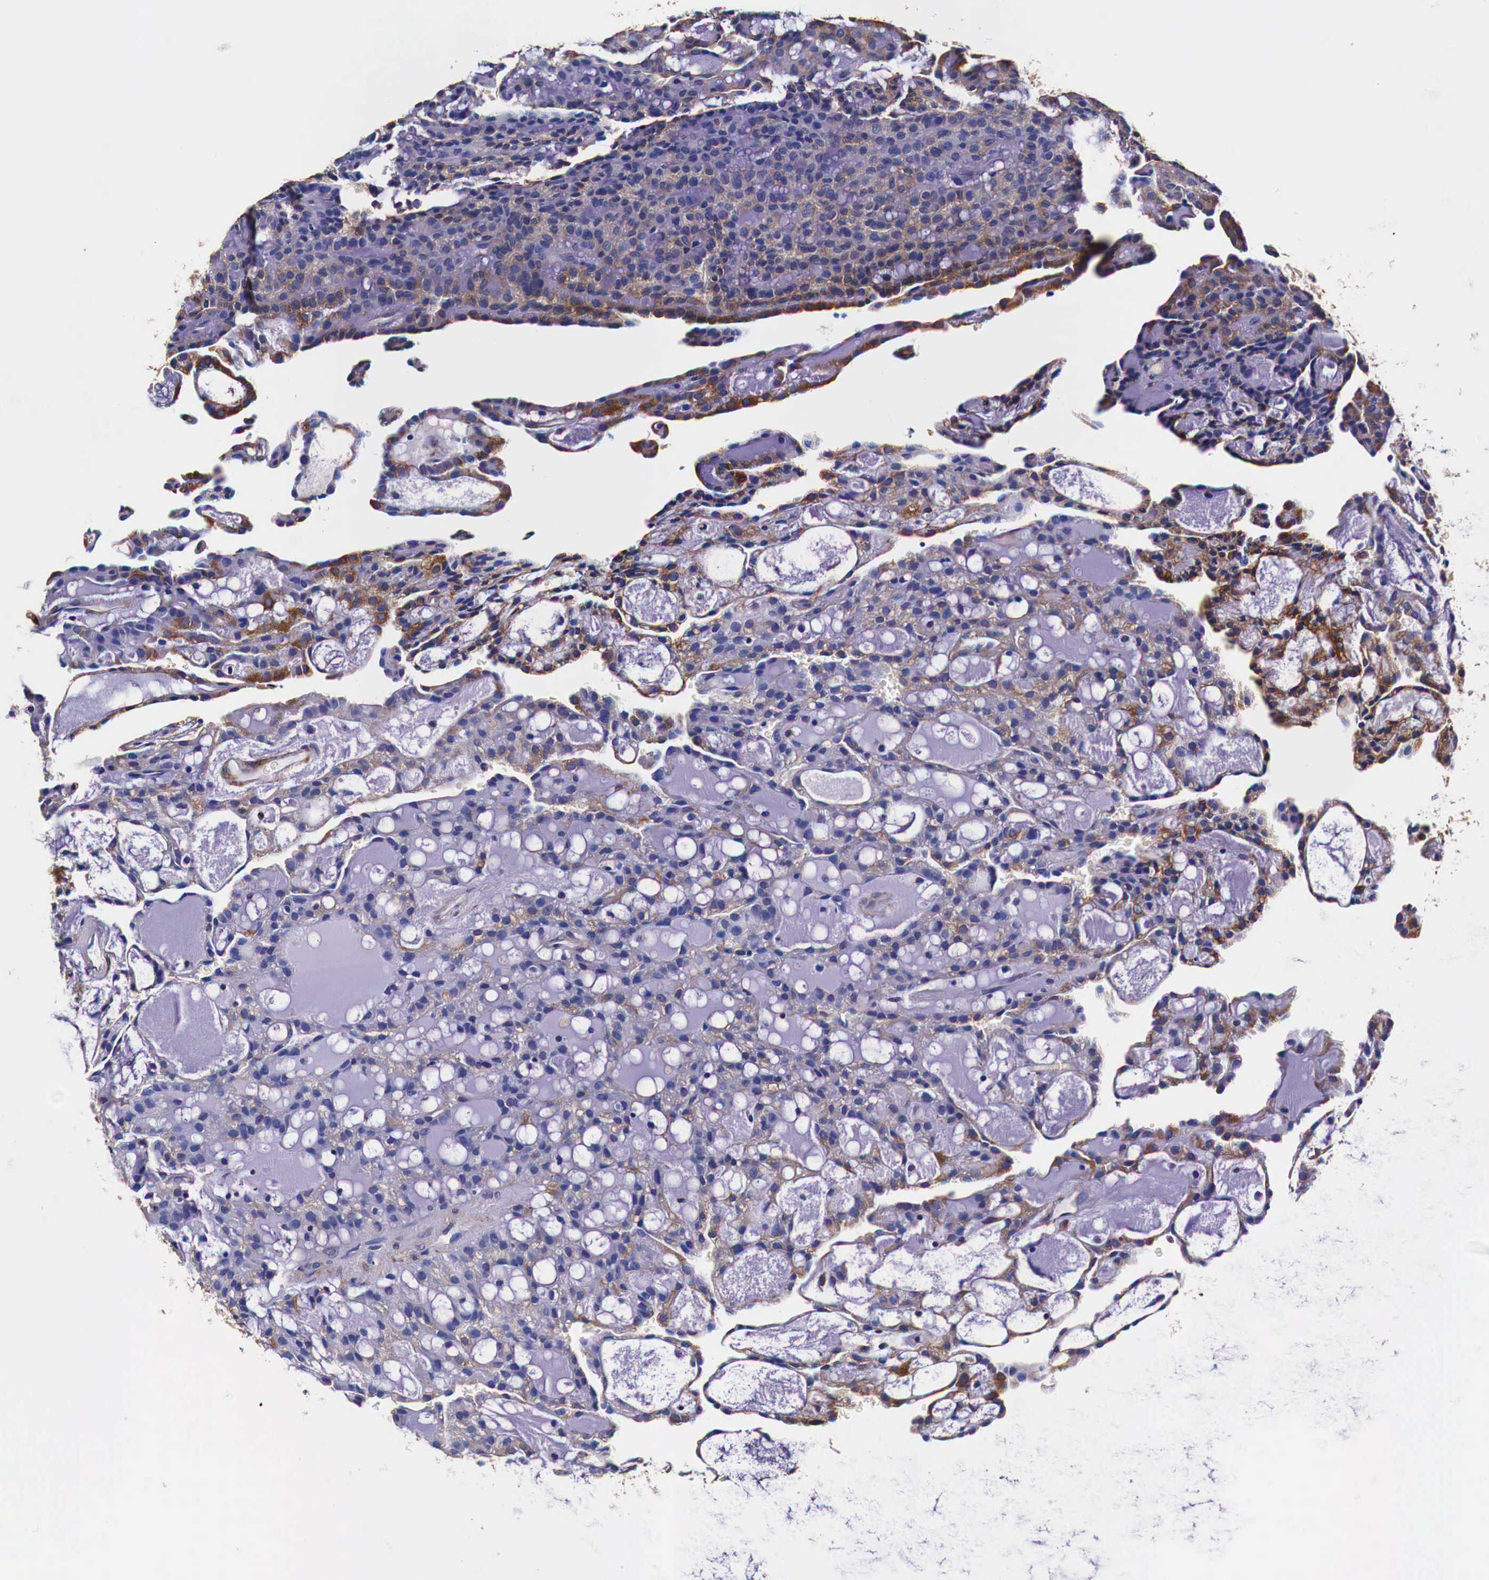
{"staining": {"intensity": "moderate", "quantity": "<25%", "location": "cytoplasmic/membranous"}, "tissue": "renal cancer", "cell_type": "Tumor cells", "image_type": "cancer", "snomed": [{"axis": "morphology", "description": "Adenocarcinoma, NOS"}, {"axis": "topography", "description": "Kidney"}], "caption": "A photomicrograph of human renal adenocarcinoma stained for a protein demonstrates moderate cytoplasmic/membranous brown staining in tumor cells.", "gene": "HSPB1", "patient": {"sex": "male", "age": 63}}